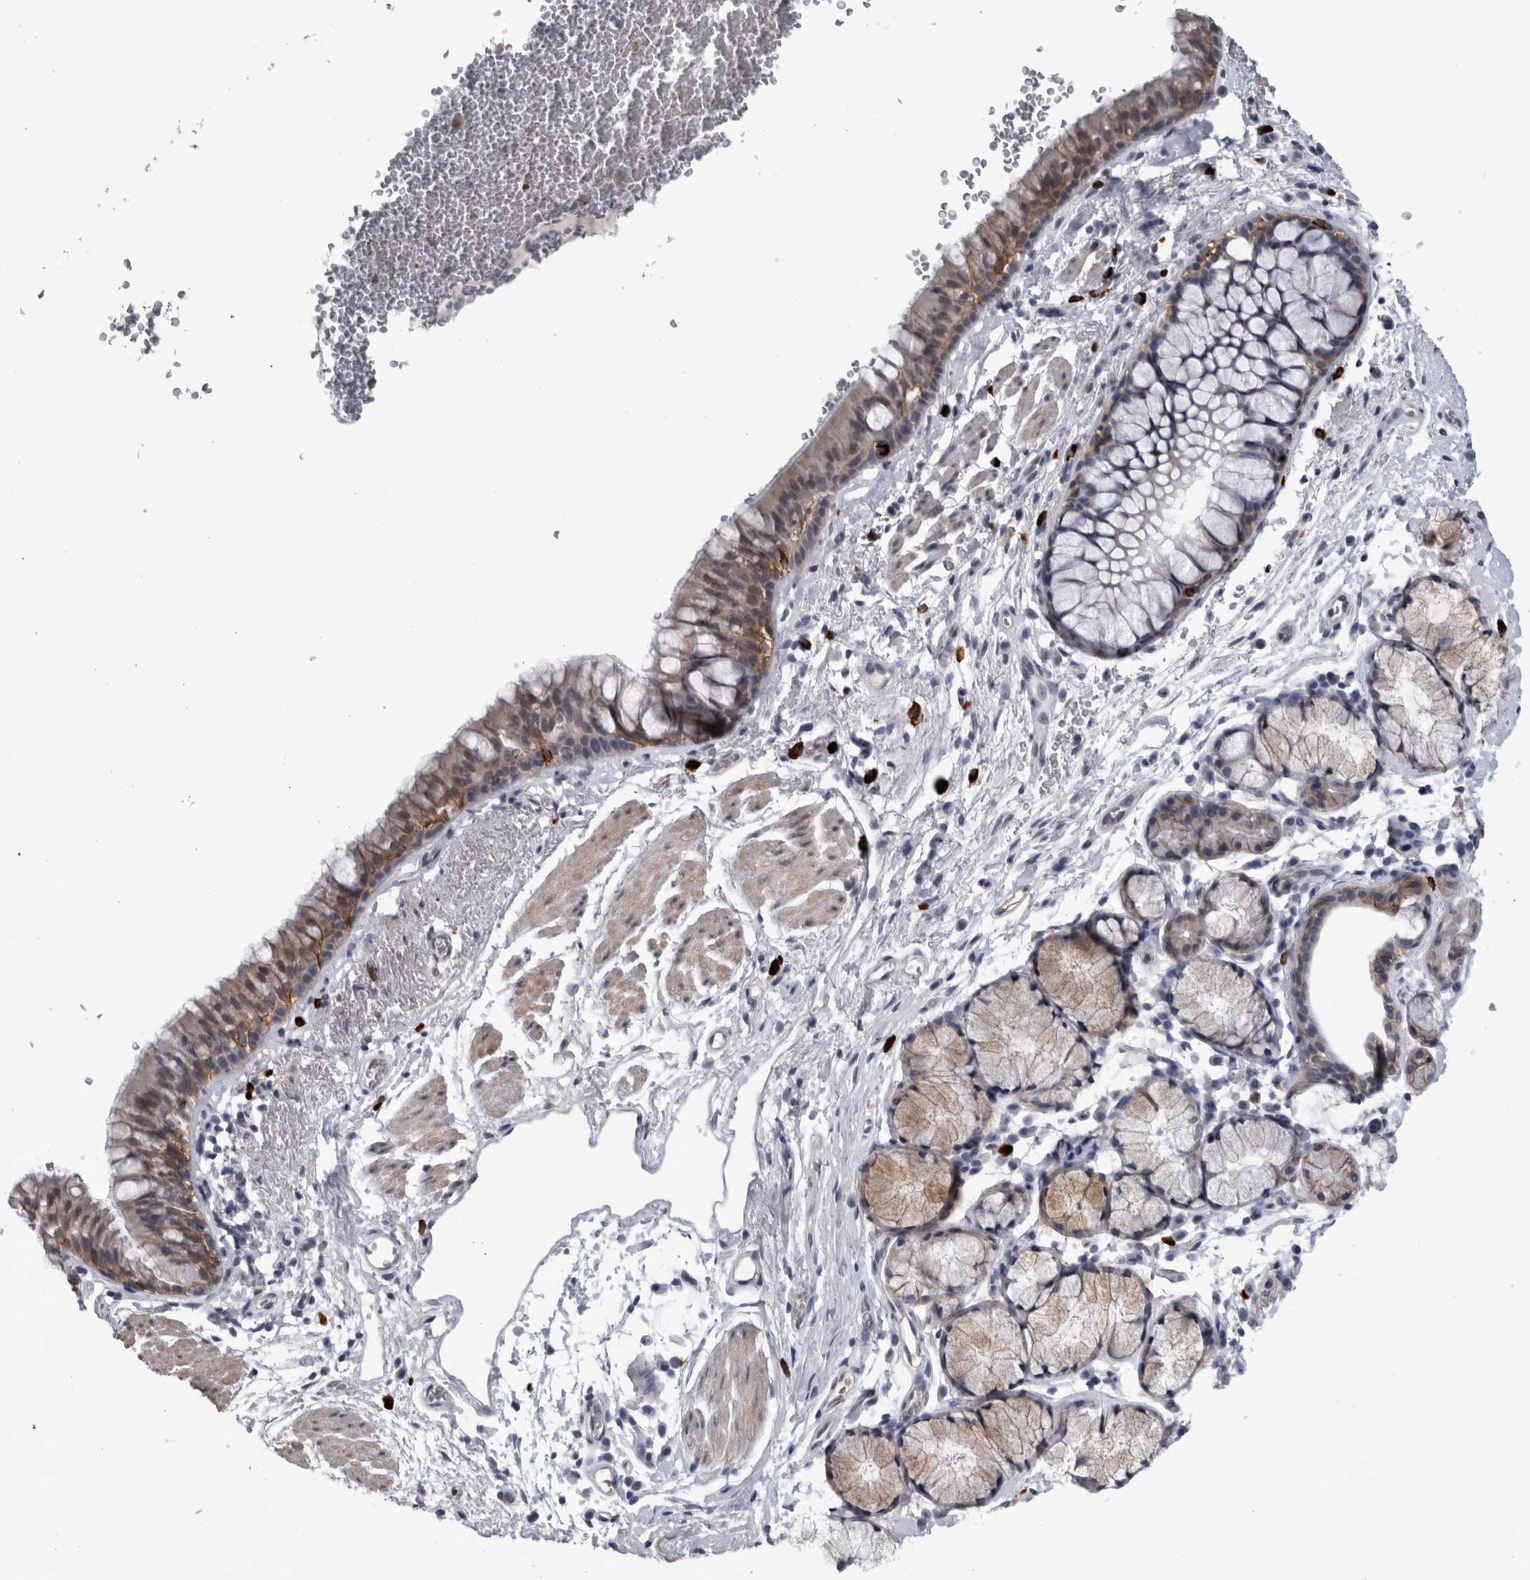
{"staining": {"intensity": "moderate", "quantity": ">75%", "location": "cytoplasmic/membranous,nuclear"}, "tissue": "bronchus", "cell_type": "Respiratory epithelial cells", "image_type": "normal", "snomed": [{"axis": "morphology", "description": "Normal tissue, NOS"}, {"axis": "topography", "description": "Cartilage tissue"}, {"axis": "topography", "description": "Bronchus"}], "caption": "Normal bronchus displays moderate cytoplasmic/membranous,nuclear positivity in about >75% of respiratory epithelial cells.", "gene": "PEBP4", "patient": {"sex": "female", "age": 53}}